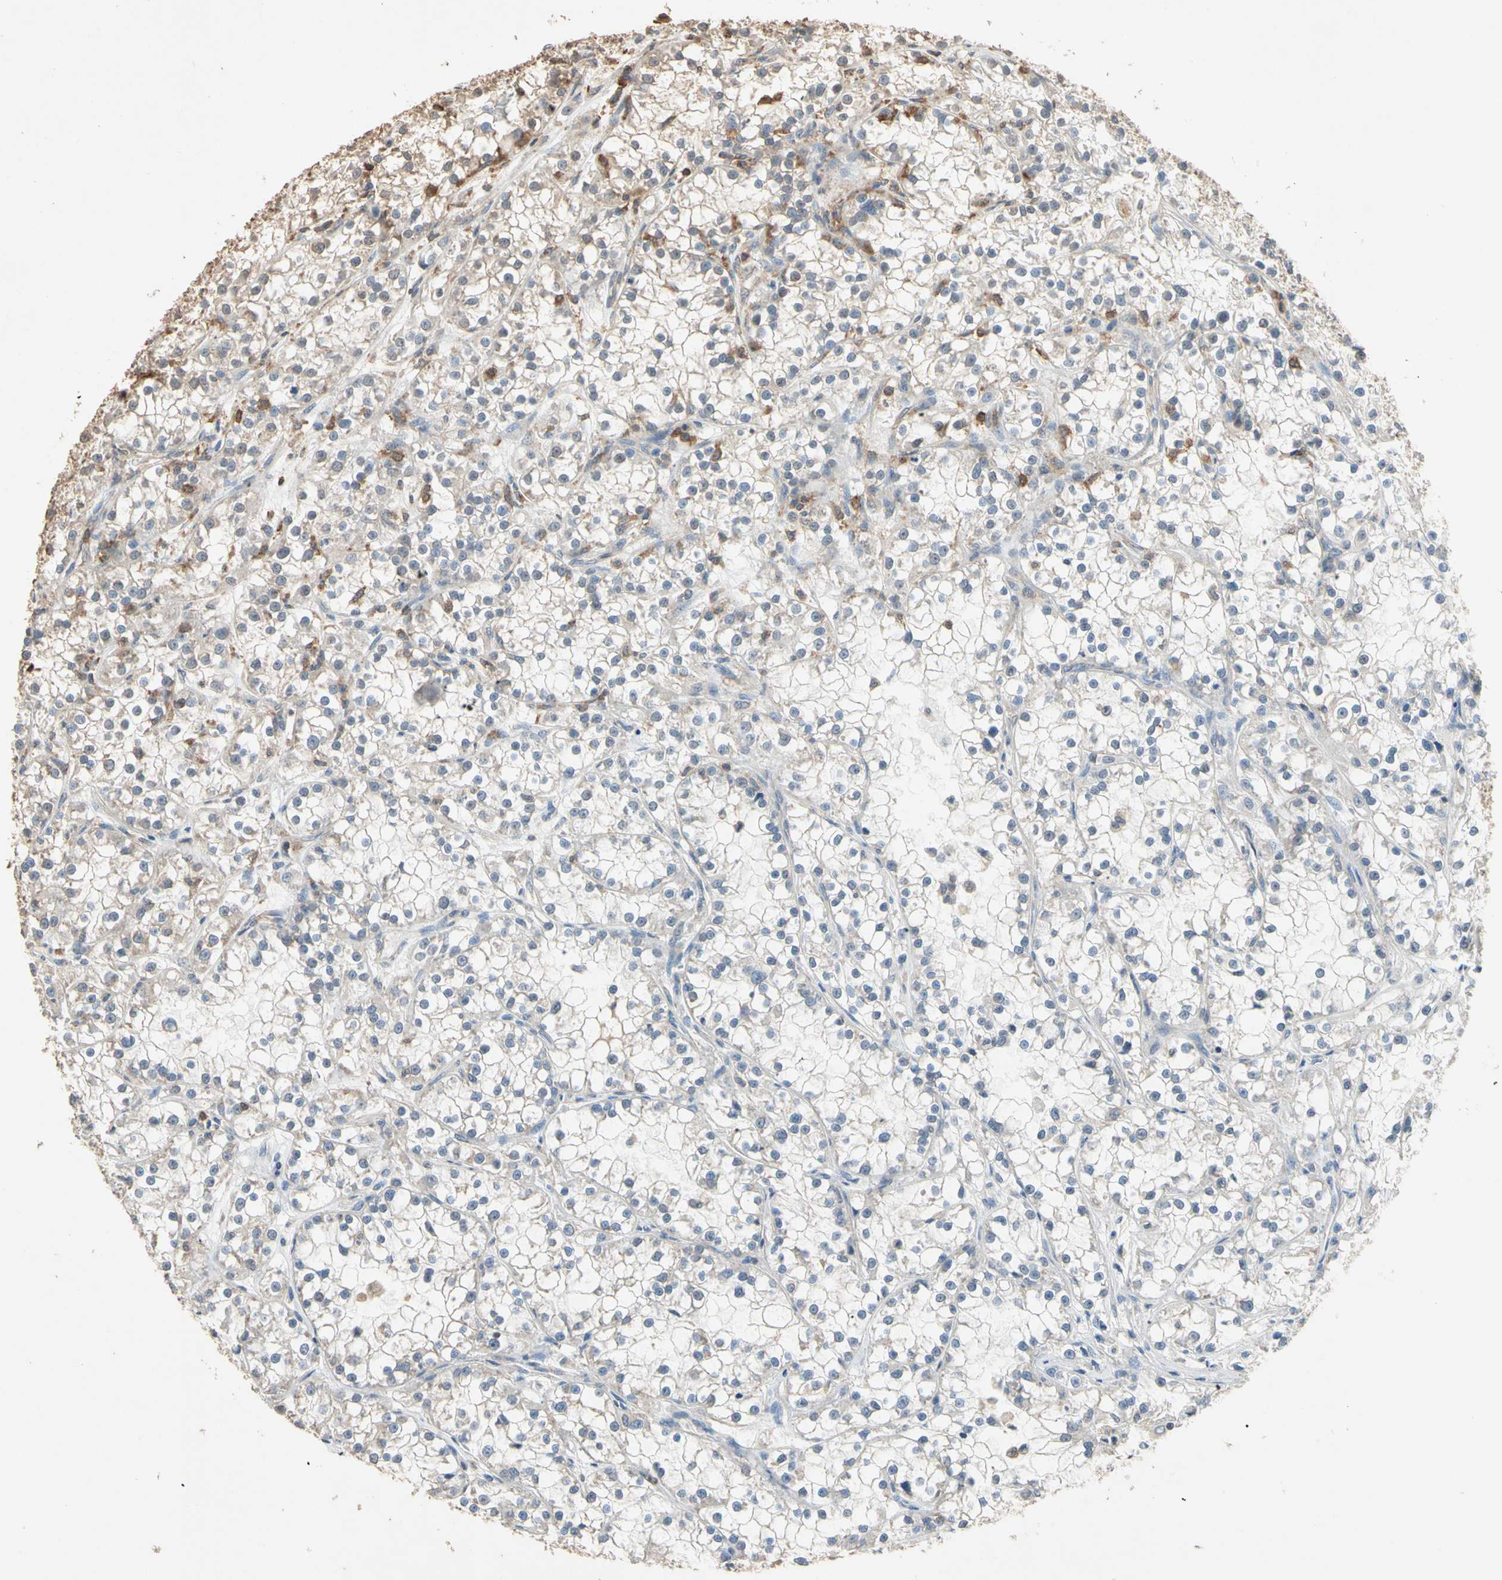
{"staining": {"intensity": "negative", "quantity": "none", "location": "none"}, "tissue": "renal cancer", "cell_type": "Tumor cells", "image_type": "cancer", "snomed": [{"axis": "morphology", "description": "Adenocarcinoma, NOS"}, {"axis": "topography", "description": "Kidney"}], "caption": "Tumor cells are negative for brown protein staining in renal cancer.", "gene": "MAP3K10", "patient": {"sex": "female", "age": 52}}